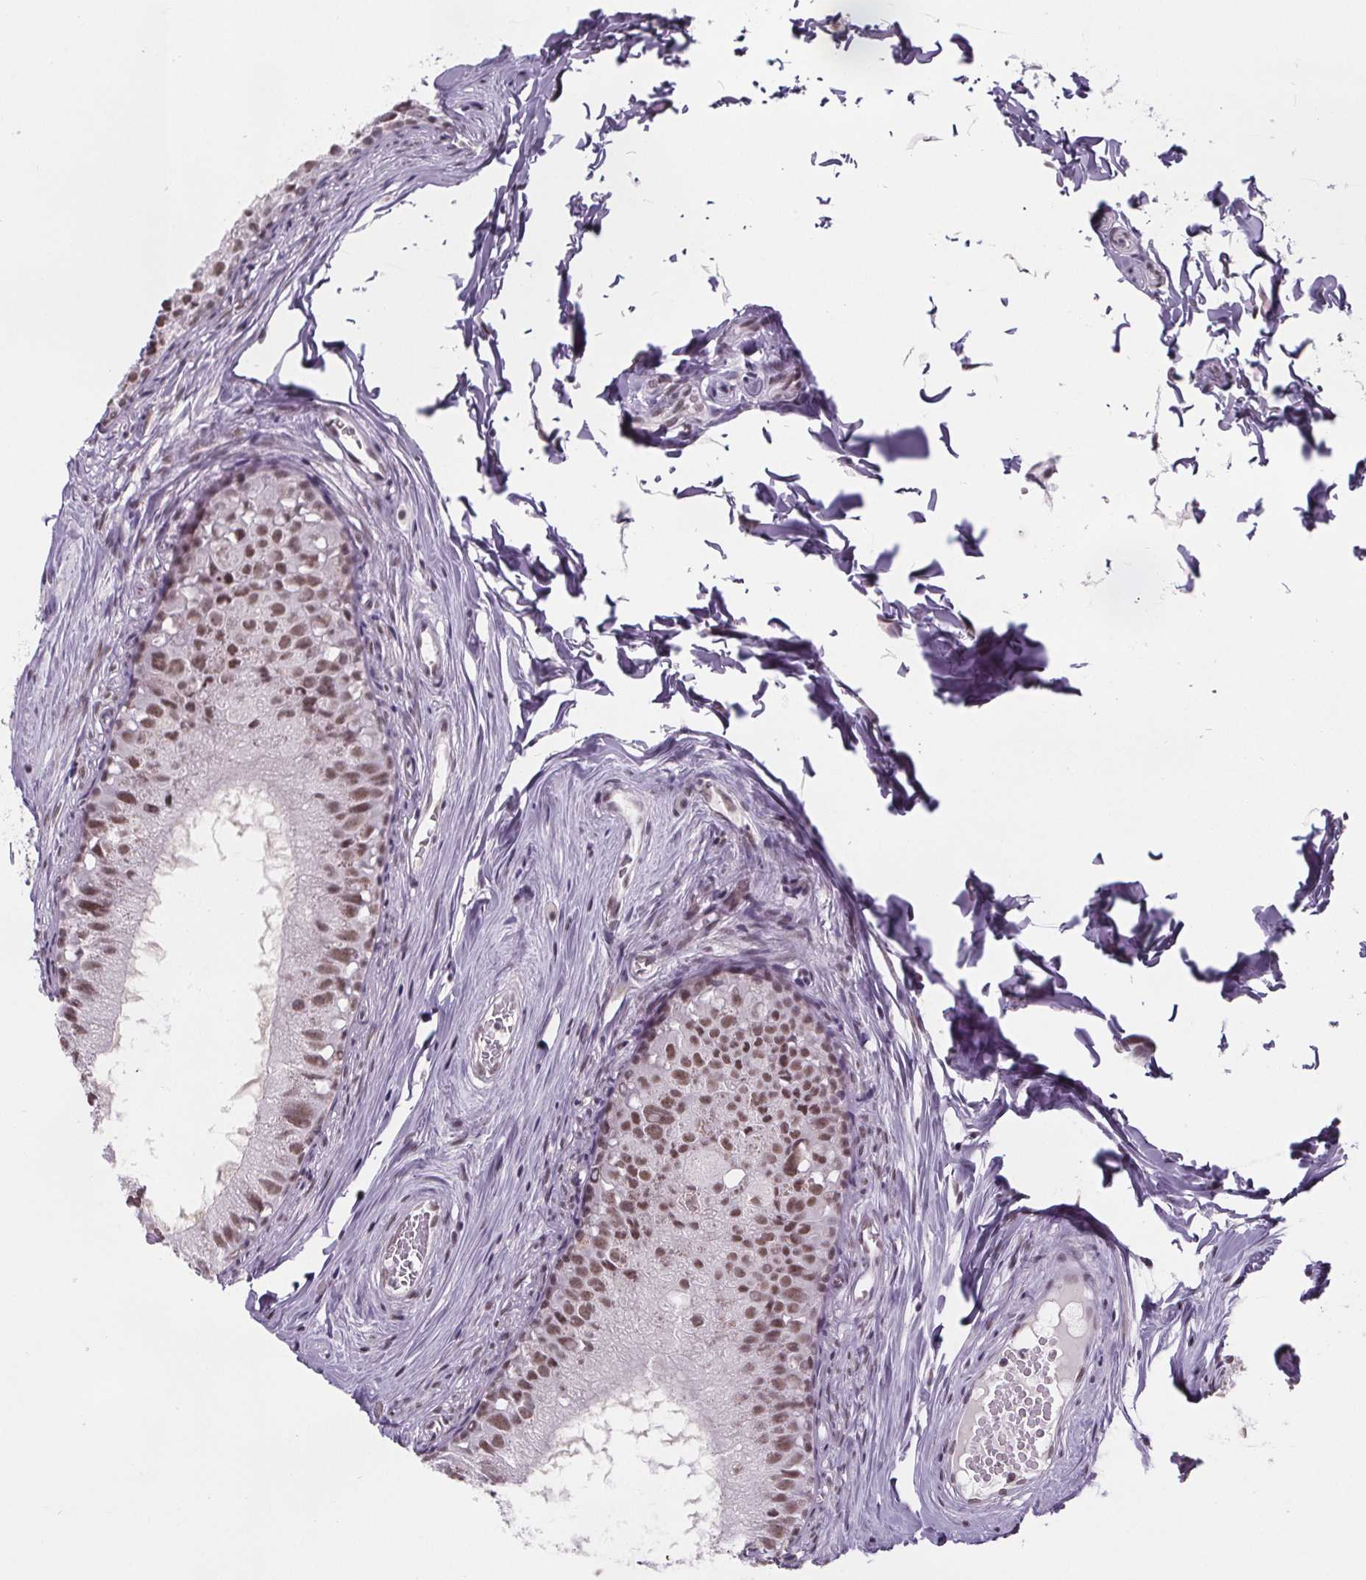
{"staining": {"intensity": "moderate", "quantity": ">75%", "location": "nuclear"}, "tissue": "epididymis", "cell_type": "Glandular cells", "image_type": "normal", "snomed": [{"axis": "morphology", "description": "Normal tissue, NOS"}, {"axis": "topography", "description": "Epididymis"}], "caption": "Brown immunohistochemical staining in unremarkable epididymis displays moderate nuclear staining in about >75% of glandular cells.", "gene": "ZNF572", "patient": {"sex": "male", "age": 45}}